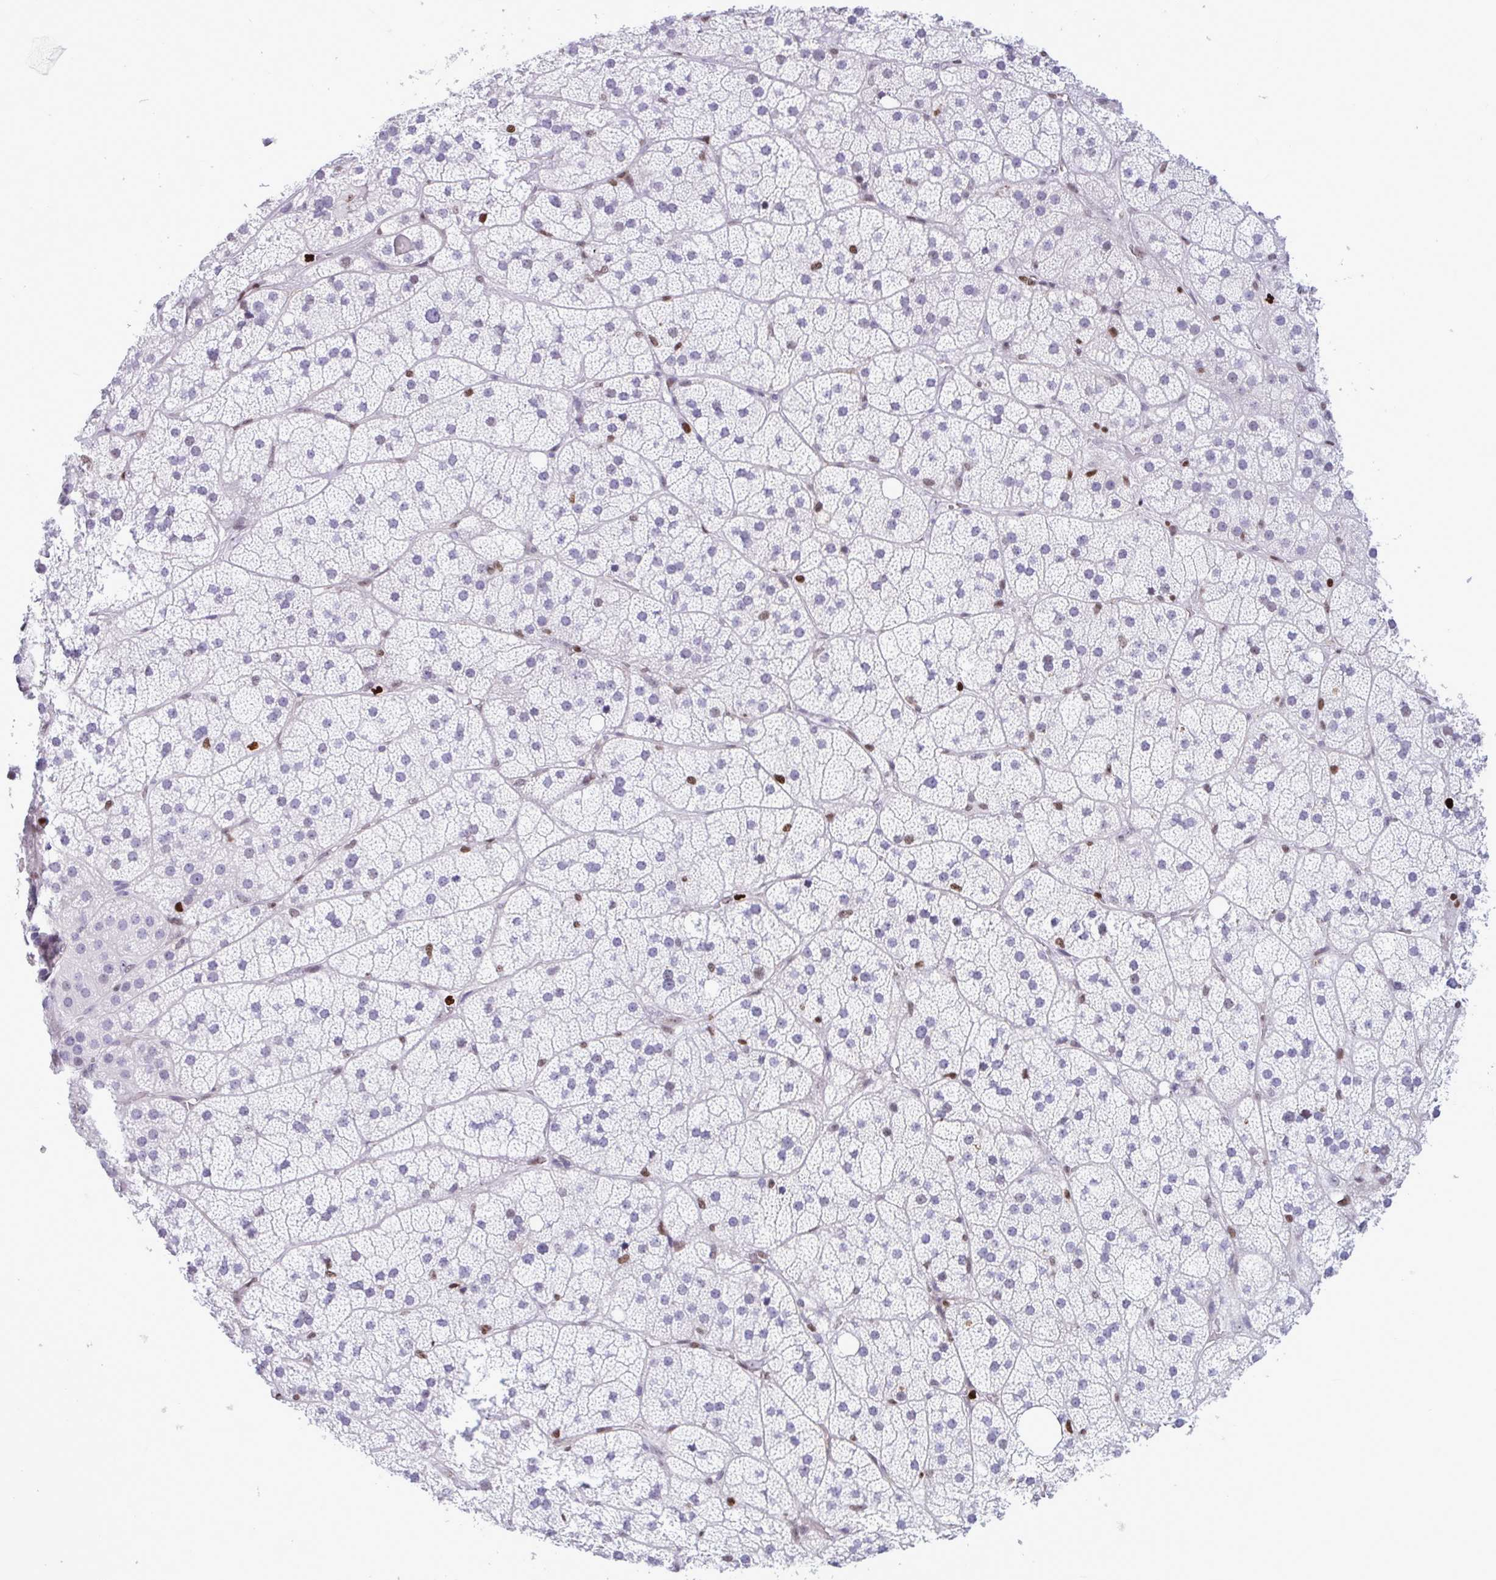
{"staining": {"intensity": "weak", "quantity": "<25%", "location": "nuclear"}, "tissue": "adrenal gland", "cell_type": "Glandular cells", "image_type": "normal", "snomed": [{"axis": "morphology", "description": "Normal tissue, NOS"}, {"axis": "topography", "description": "Adrenal gland"}], "caption": "A high-resolution histopathology image shows immunohistochemistry staining of benign adrenal gland, which exhibits no significant expression in glandular cells.", "gene": "HMGB2", "patient": {"sex": "male", "age": 57}}